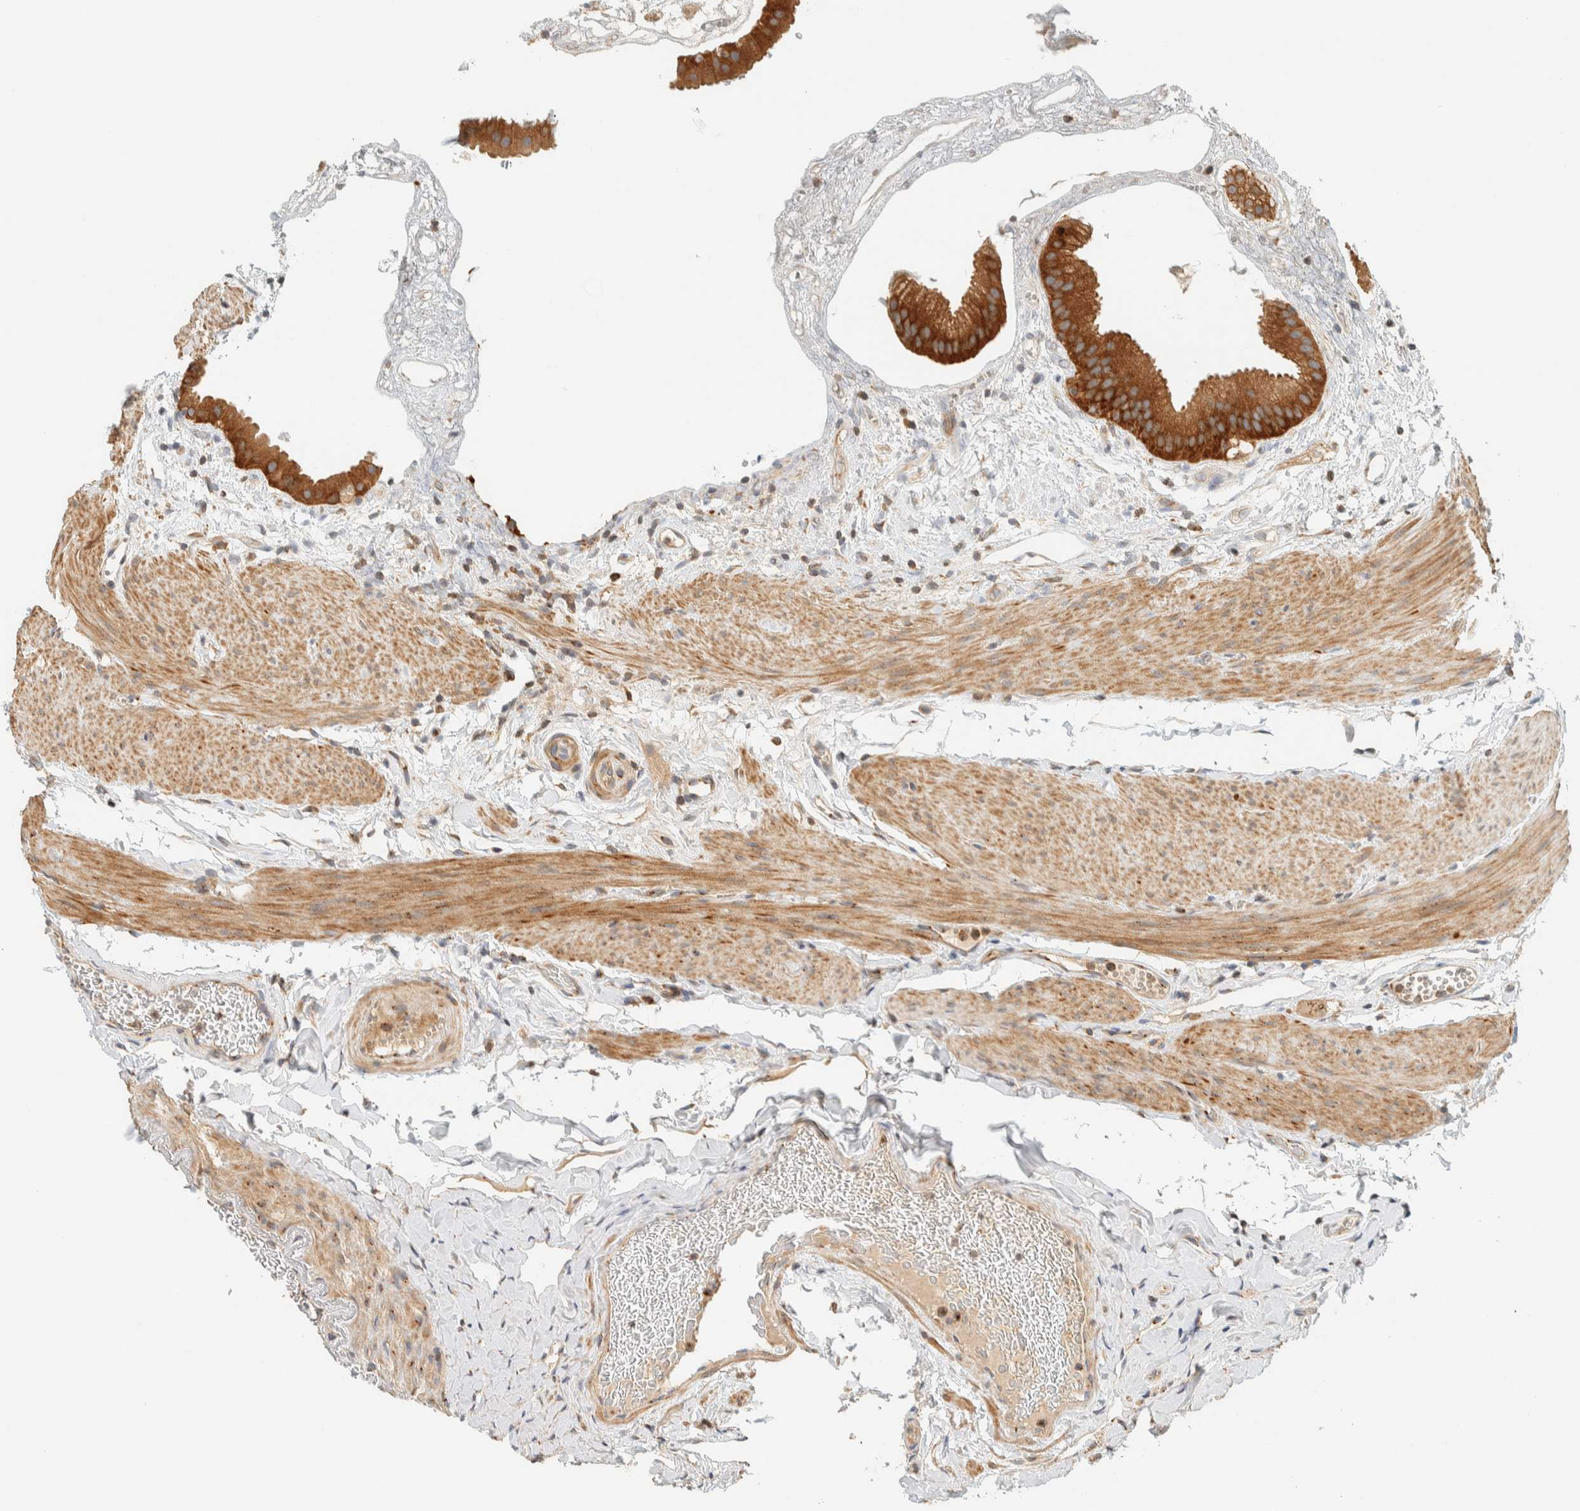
{"staining": {"intensity": "strong", "quantity": ">75%", "location": "cytoplasmic/membranous"}, "tissue": "gallbladder", "cell_type": "Glandular cells", "image_type": "normal", "snomed": [{"axis": "morphology", "description": "Normal tissue, NOS"}, {"axis": "topography", "description": "Gallbladder"}], "caption": "IHC micrograph of normal gallbladder stained for a protein (brown), which exhibits high levels of strong cytoplasmic/membranous positivity in about >75% of glandular cells.", "gene": "ARFGEF1", "patient": {"sex": "female", "age": 64}}